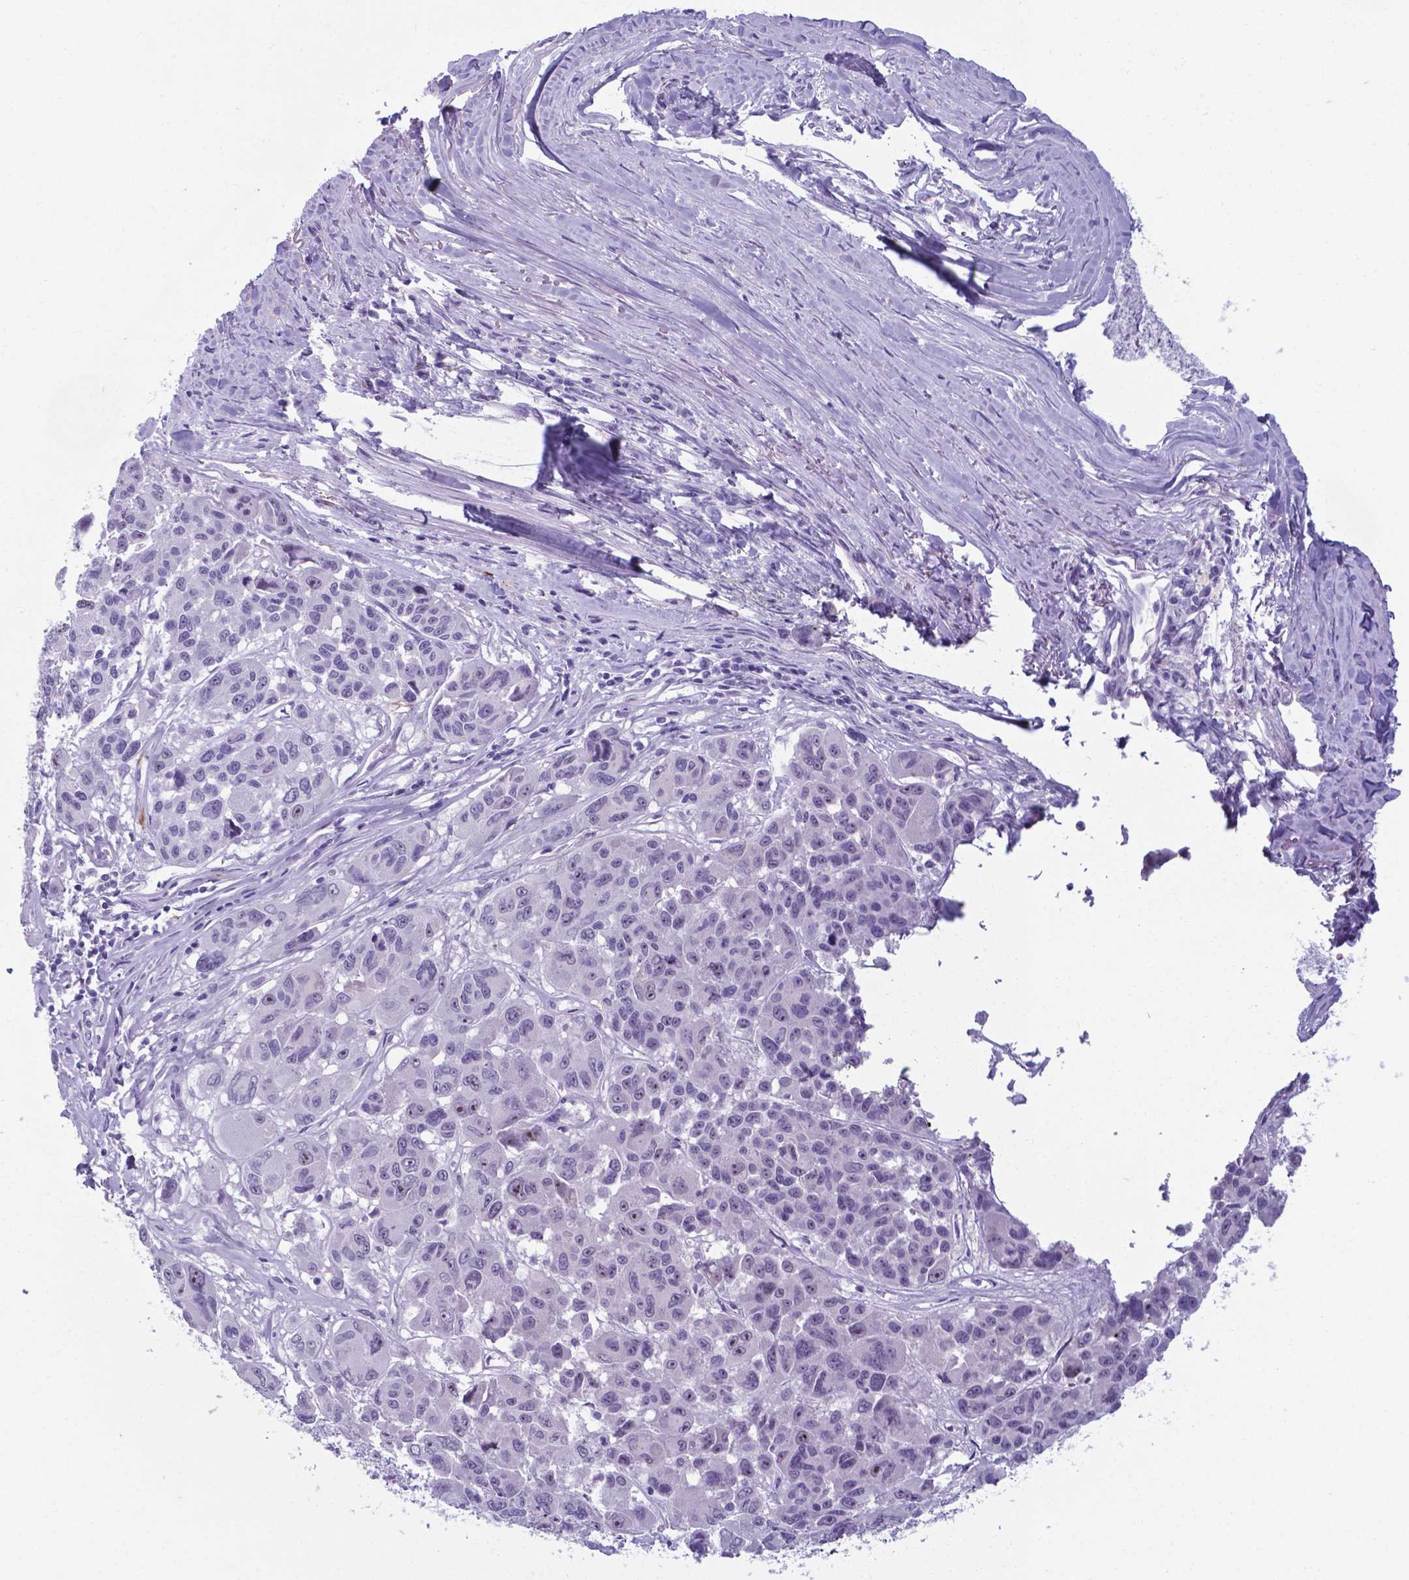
{"staining": {"intensity": "moderate", "quantity": "<25%", "location": "nuclear"}, "tissue": "melanoma", "cell_type": "Tumor cells", "image_type": "cancer", "snomed": [{"axis": "morphology", "description": "Malignant melanoma, NOS"}, {"axis": "topography", "description": "Skin"}], "caption": "Human malignant melanoma stained with a brown dye reveals moderate nuclear positive staining in about <25% of tumor cells.", "gene": "AP5B1", "patient": {"sex": "female", "age": 66}}